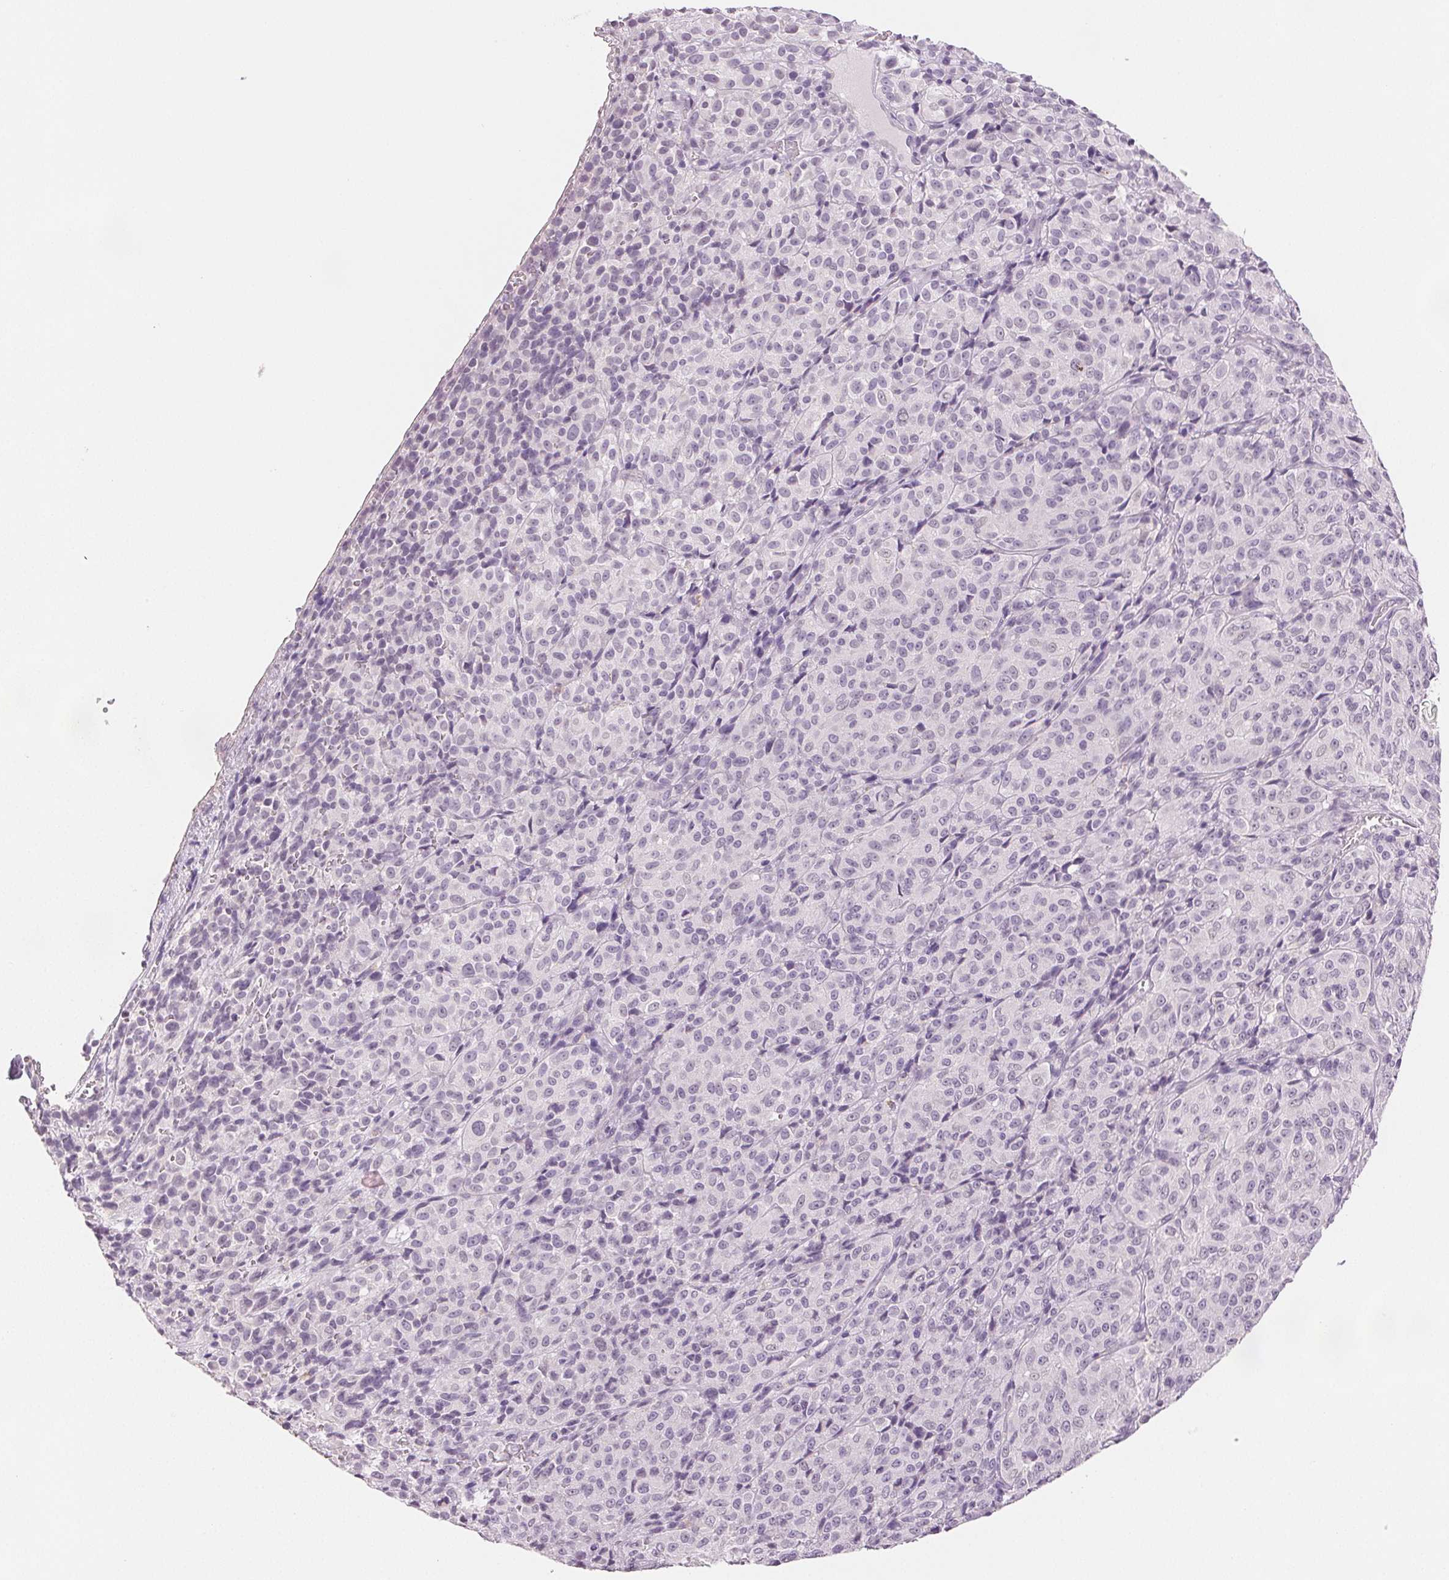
{"staining": {"intensity": "negative", "quantity": "none", "location": "none"}, "tissue": "melanoma", "cell_type": "Tumor cells", "image_type": "cancer", "snomed": [{"axis": "morphology", "description": "Malignant melanoma, Metastatic site"}, {"axis": "topography", "description": "Brain"}], "caption": "High magnification brightfield microscopy of malignant melanoma (metastatic site) stained with DAB (brown) and counterstained with hematoxylin (blue): tumor cells show no significant positivity.", "gene": "SCGN", "patient": {"sex": "female", "age": 56}}